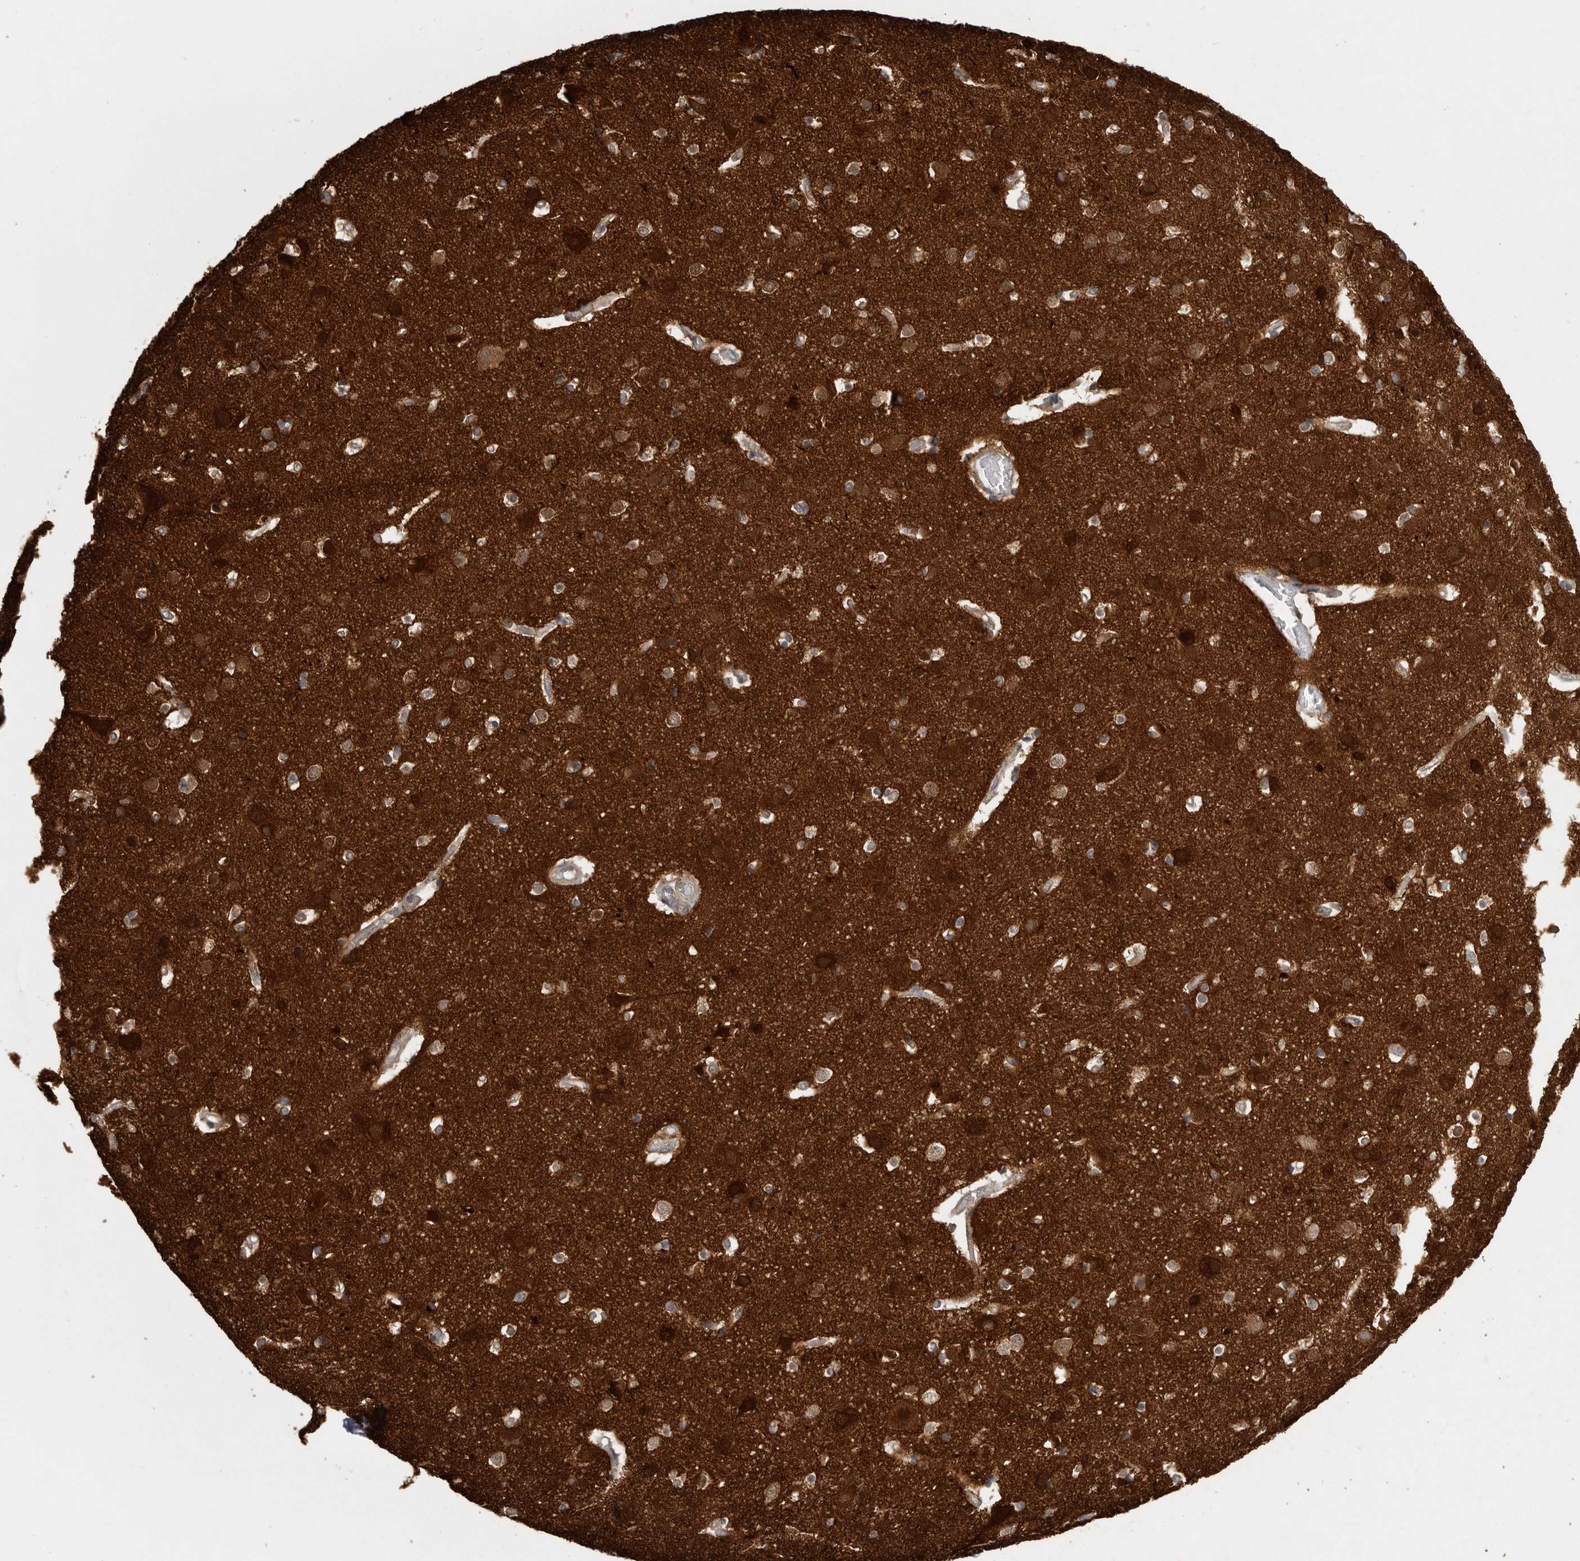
{"staining": {"intensity": "weak", "quantity": ">75%", "location": "cytoplasmic/membranous"}, "tissue": "cerebral cortex", "cell_type": "Endothelial cells", "image_type": "normal", "snomed": [{"axis": "morphology", "description": "Normal tissue, NOS"}, {"axis": "topography", "description": "Cerebral cortex"}], "caption": "Immunohistochemical staining of benign cerebral cortex shows weak cytoplasmic/membranous protein expression in about >75% of endothelial cells. (Stains: DAB (3,3'-diaminobenzidine) in brown, nuclei in blue, Microscopy: brightfield microscopy at high magnification).", "gene": "OXR1", "patient": {"sex": "male", "age": 54}}